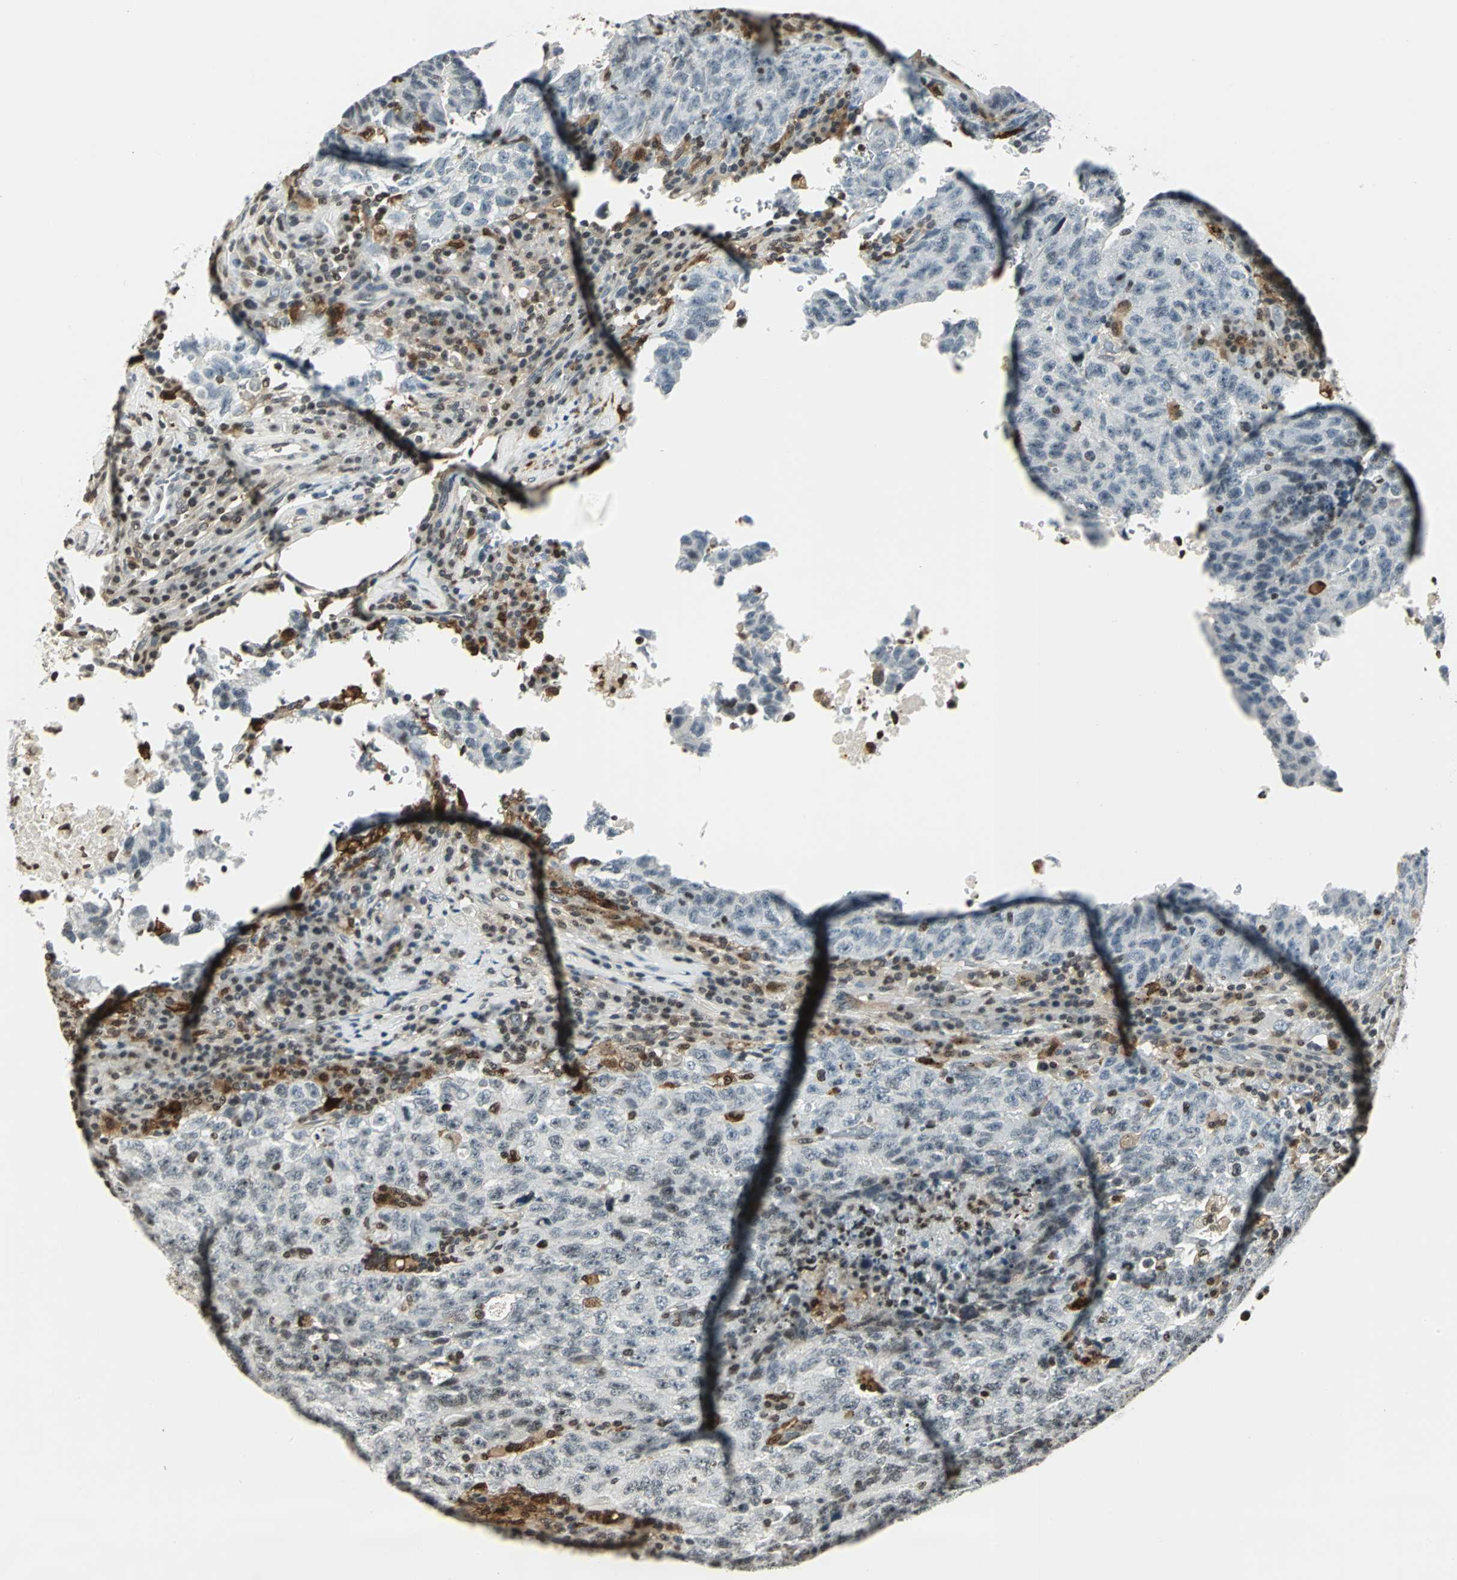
{"staining": {"intensity": "weak", "quantity": "25%-75%", "location": "cytoplasmic/membranous,nuclear"}, "tissue": "testis cancer", "cell_type": "Tumor cells", "image_type": "cancer", "snomed": [{"axis": "morphology", "description": "Necrosis, NOS"}, {"axis": "morphology", "description": "Carcinoma, Embryonal, NOS"}, {"axis": "topography", "description": "Testis"}], "caption": "This micrograph demonstrates immunohistochemistry staining of human testis embryonal carcinoma, with low weak cytoplasmic/membranous and nuclear expression in about 25%-75% of tumor cells.", "gene": "LGALS3", "patient": {"sex": "male", "age": 19}}